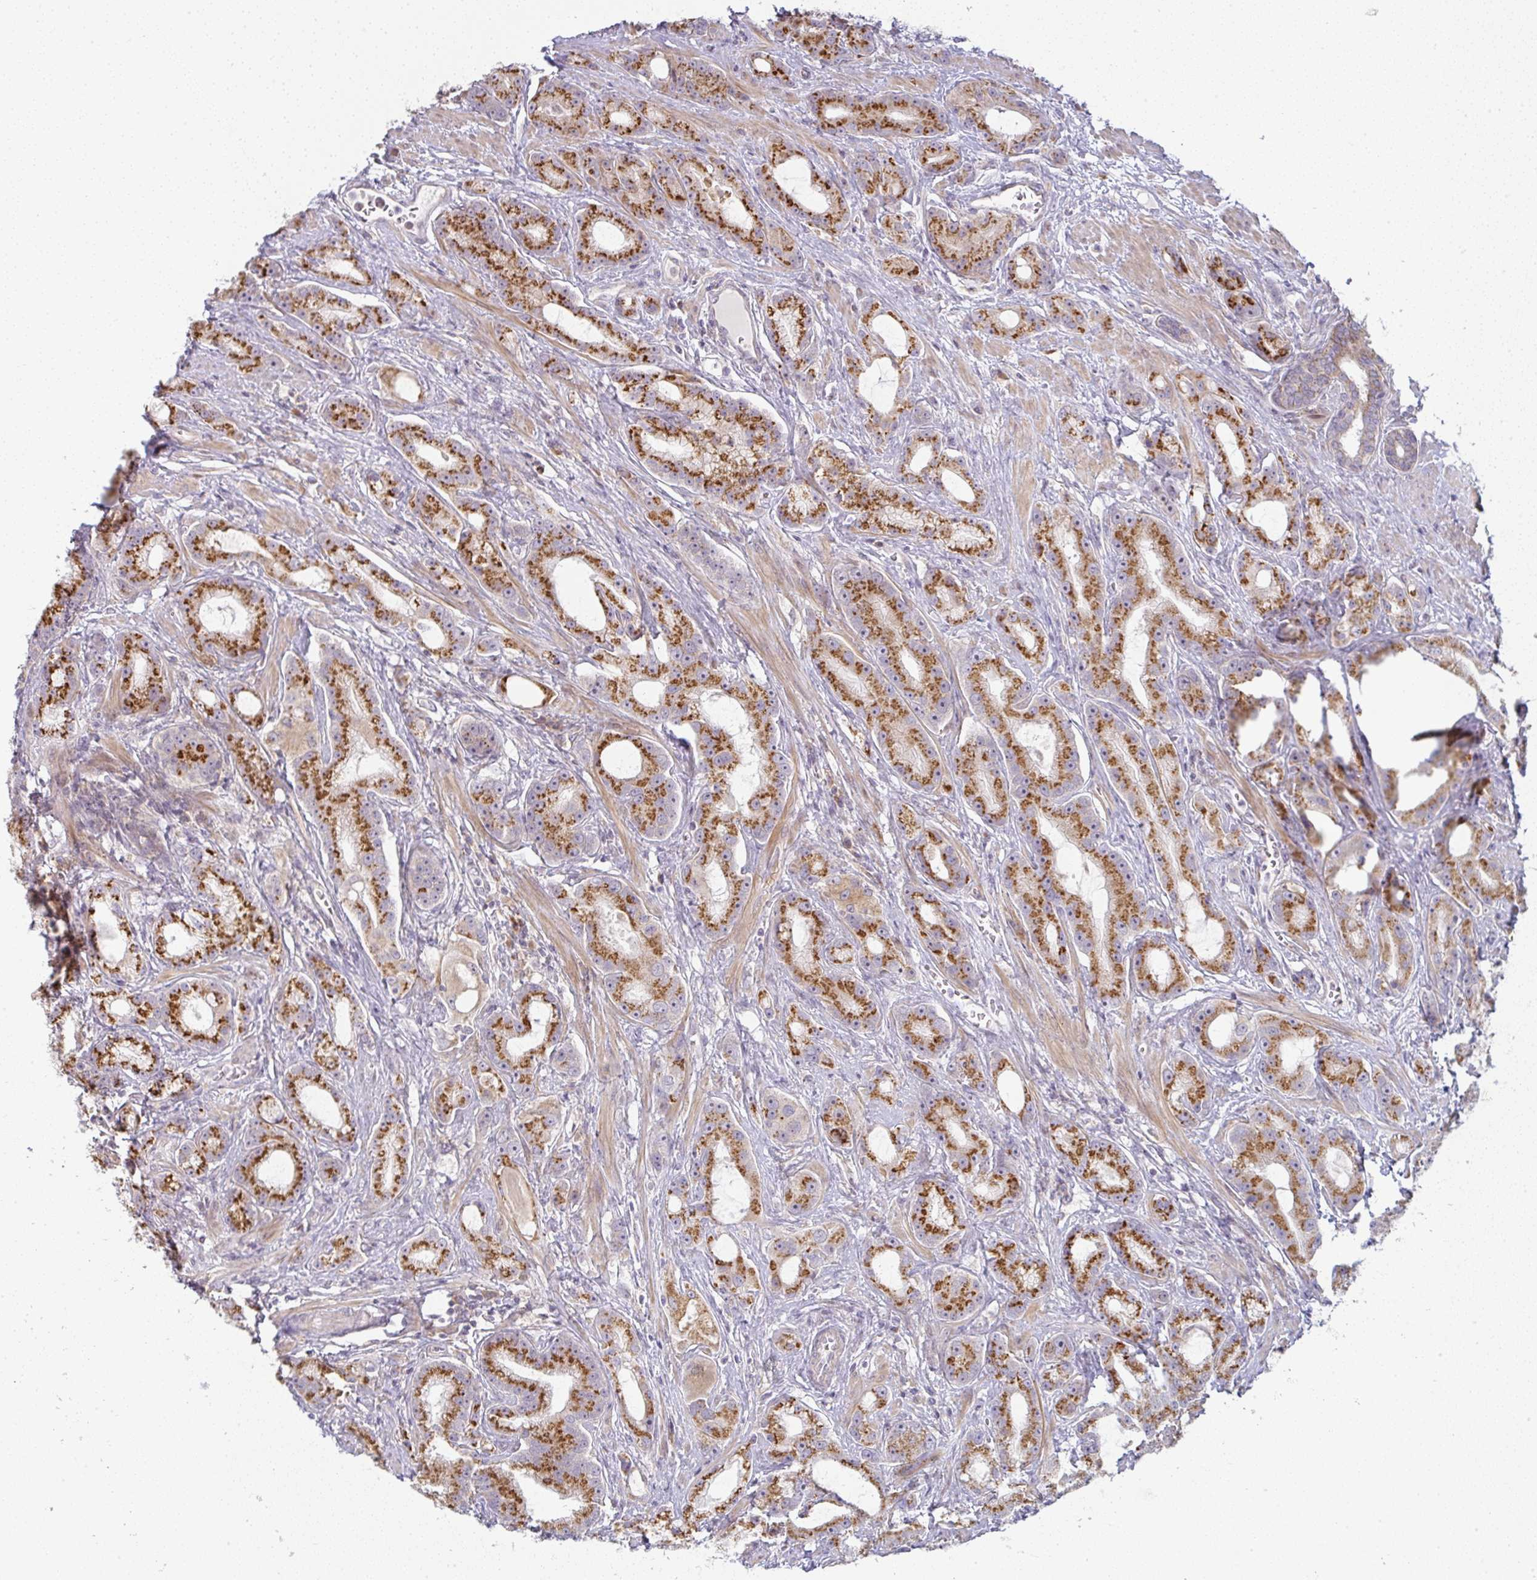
{"staining": {"intensity": "strong", "quantity": ">75%", "location": "cytoplasmic/membranous"}, "tissue": "prostate cancer", "cell_type": "Tumor cells", "image_type": "cancer", "snomed": [{"axis": "morphology", "description": "Adenocarcinoma, High grade"}, {"axis": "topography", "description": "Prostate"}], "caption": "Immunohistochemistry (IHC) of prostate cancer (high-grade adenocarcinoma) displays high levels of strong cytoplasmic/membranous positivity in approximately >75% of tumor cells.", "gene": "MOB1A", "patient": {"sex": "male", "age": 65}}